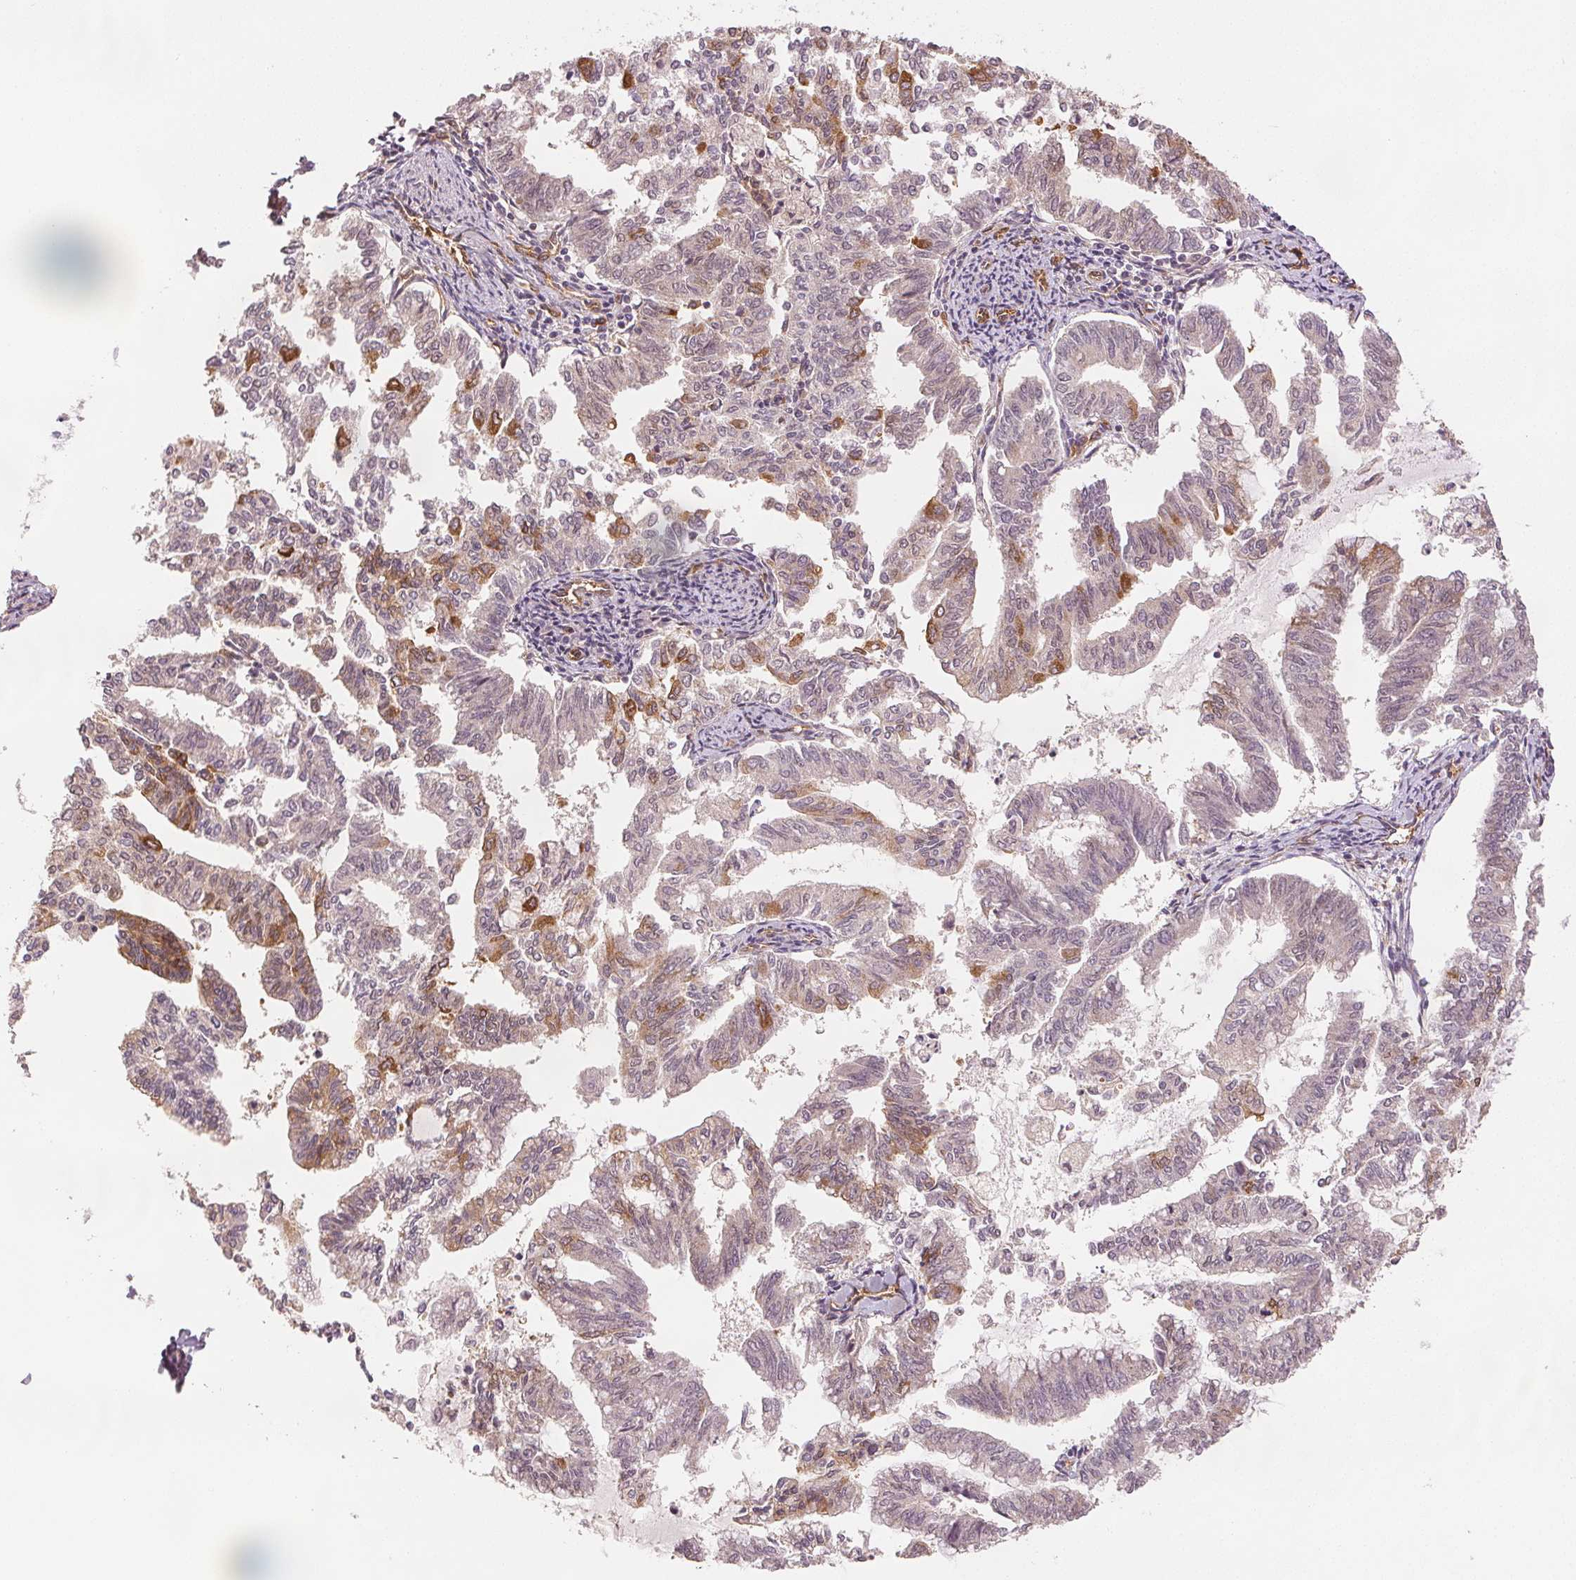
{"staining": {"intensity": "weak", "quantity": "<25%", "location": "cytoplasmic/membranous"}, "tissue": "endometrial cancer", "cell_type": "Tumor cells", "image_type": "cancer", "snomed": [{"axis": "morphology", "description": "Adenocarcinoma, NOS"}, {"axis": "topography", "description": "Endometrium"}], "caption": "Immunohistochemical staining of adenocarcinoma (endometrial) reveals no significant expression in tumor cells.", "gene": "DIAPH2", "patient": {"sex": "female", "age": 79}}